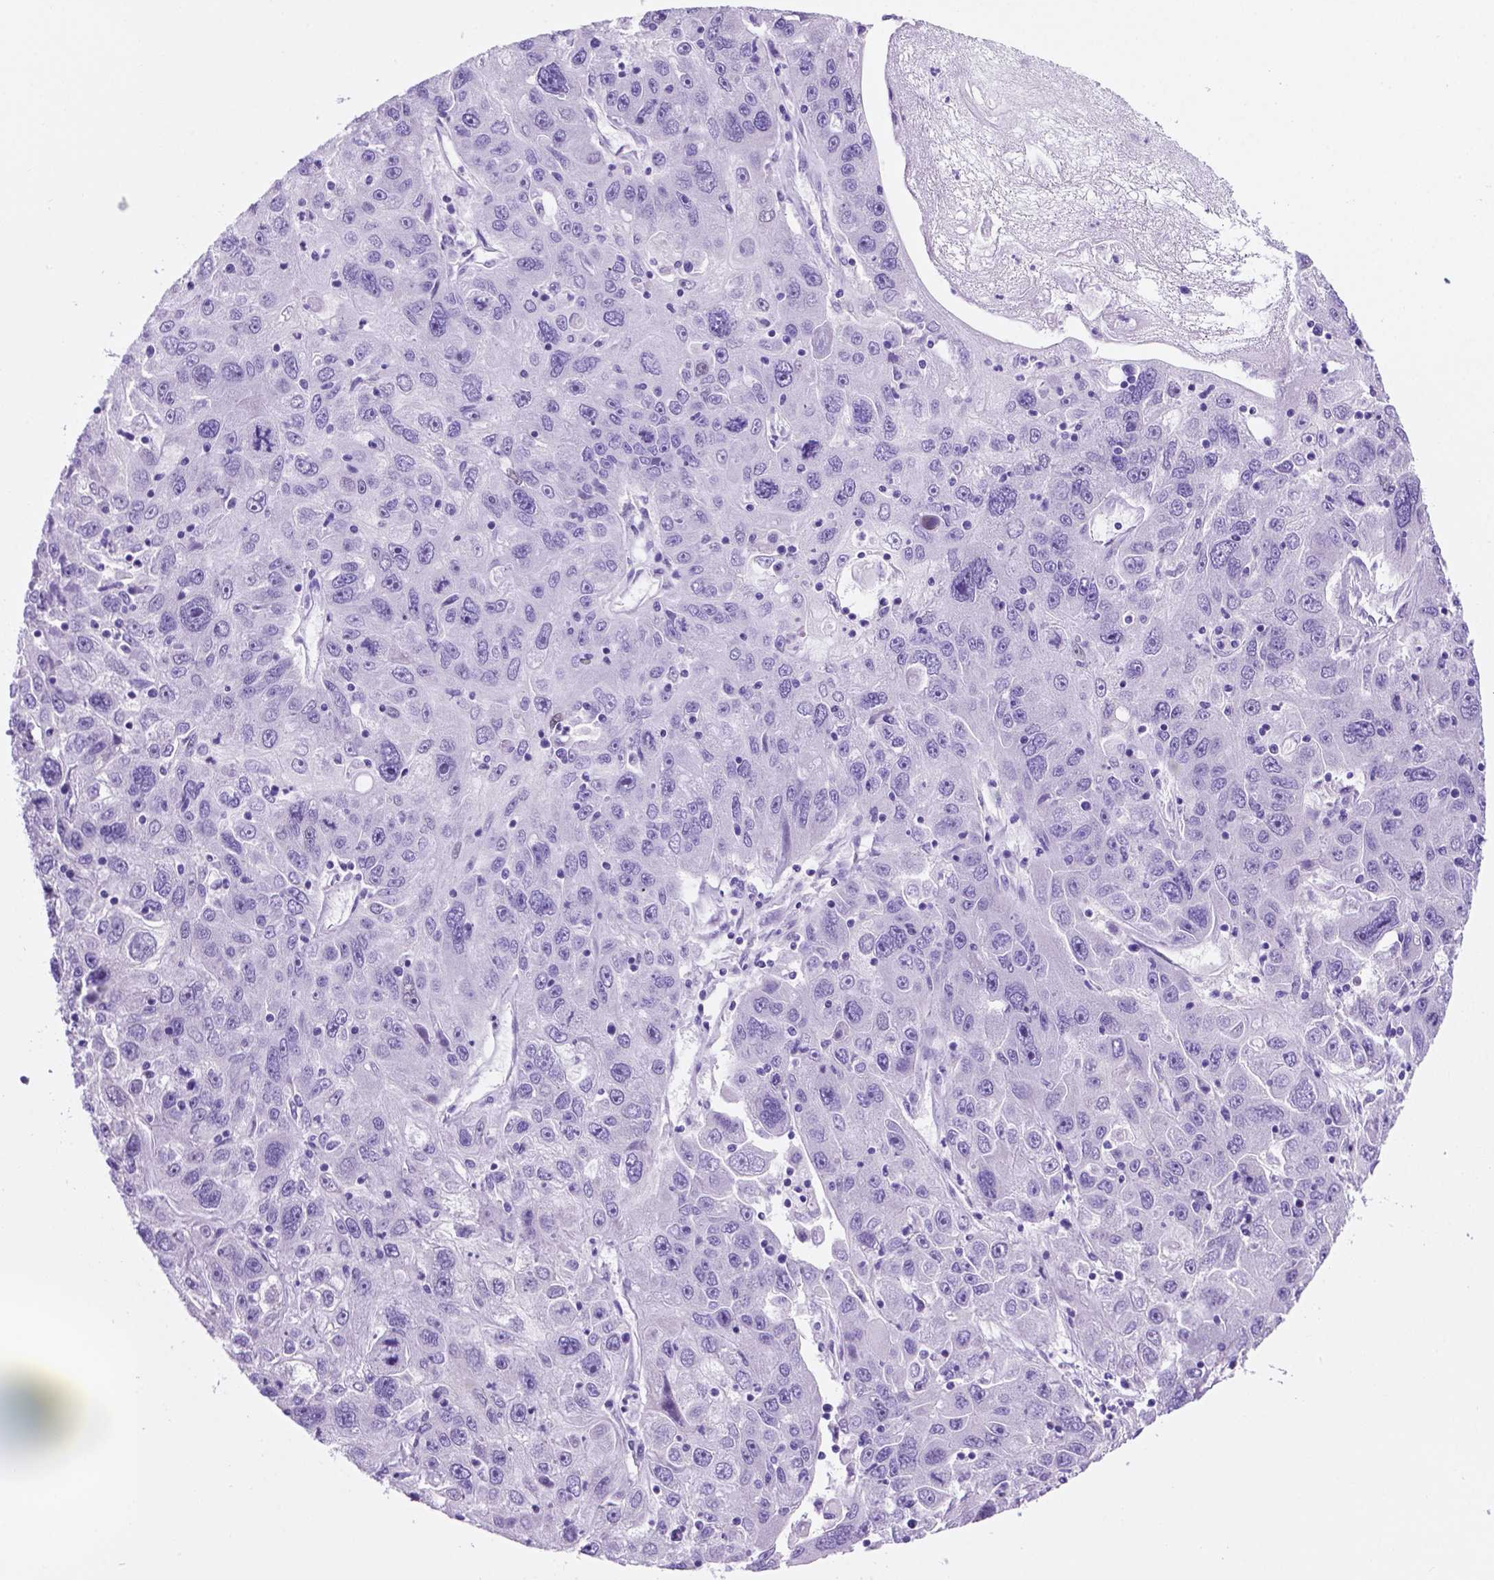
{"staining": {"intensity": "negative", "quantity": "none", "location": "none"}, "tissue": "stomach cancer", "cell_type": "Tumor cells", "image_type": "cancer", "snomed": [{"axis": "morphology", "description": "Adenocarcinoma, NOS"}, {"axis": "topography", "description": "Stomach"}], "caption": "High magnification brightfield microscopy of stomach cancer stained with DAB (3,3'-diaminobenzidine) (brown) and counterstained with hematoxylin (blue): tumor cells show no significant expression.", "gene": "TMEM210", "patient": {"sex": "male", "age": 56}}